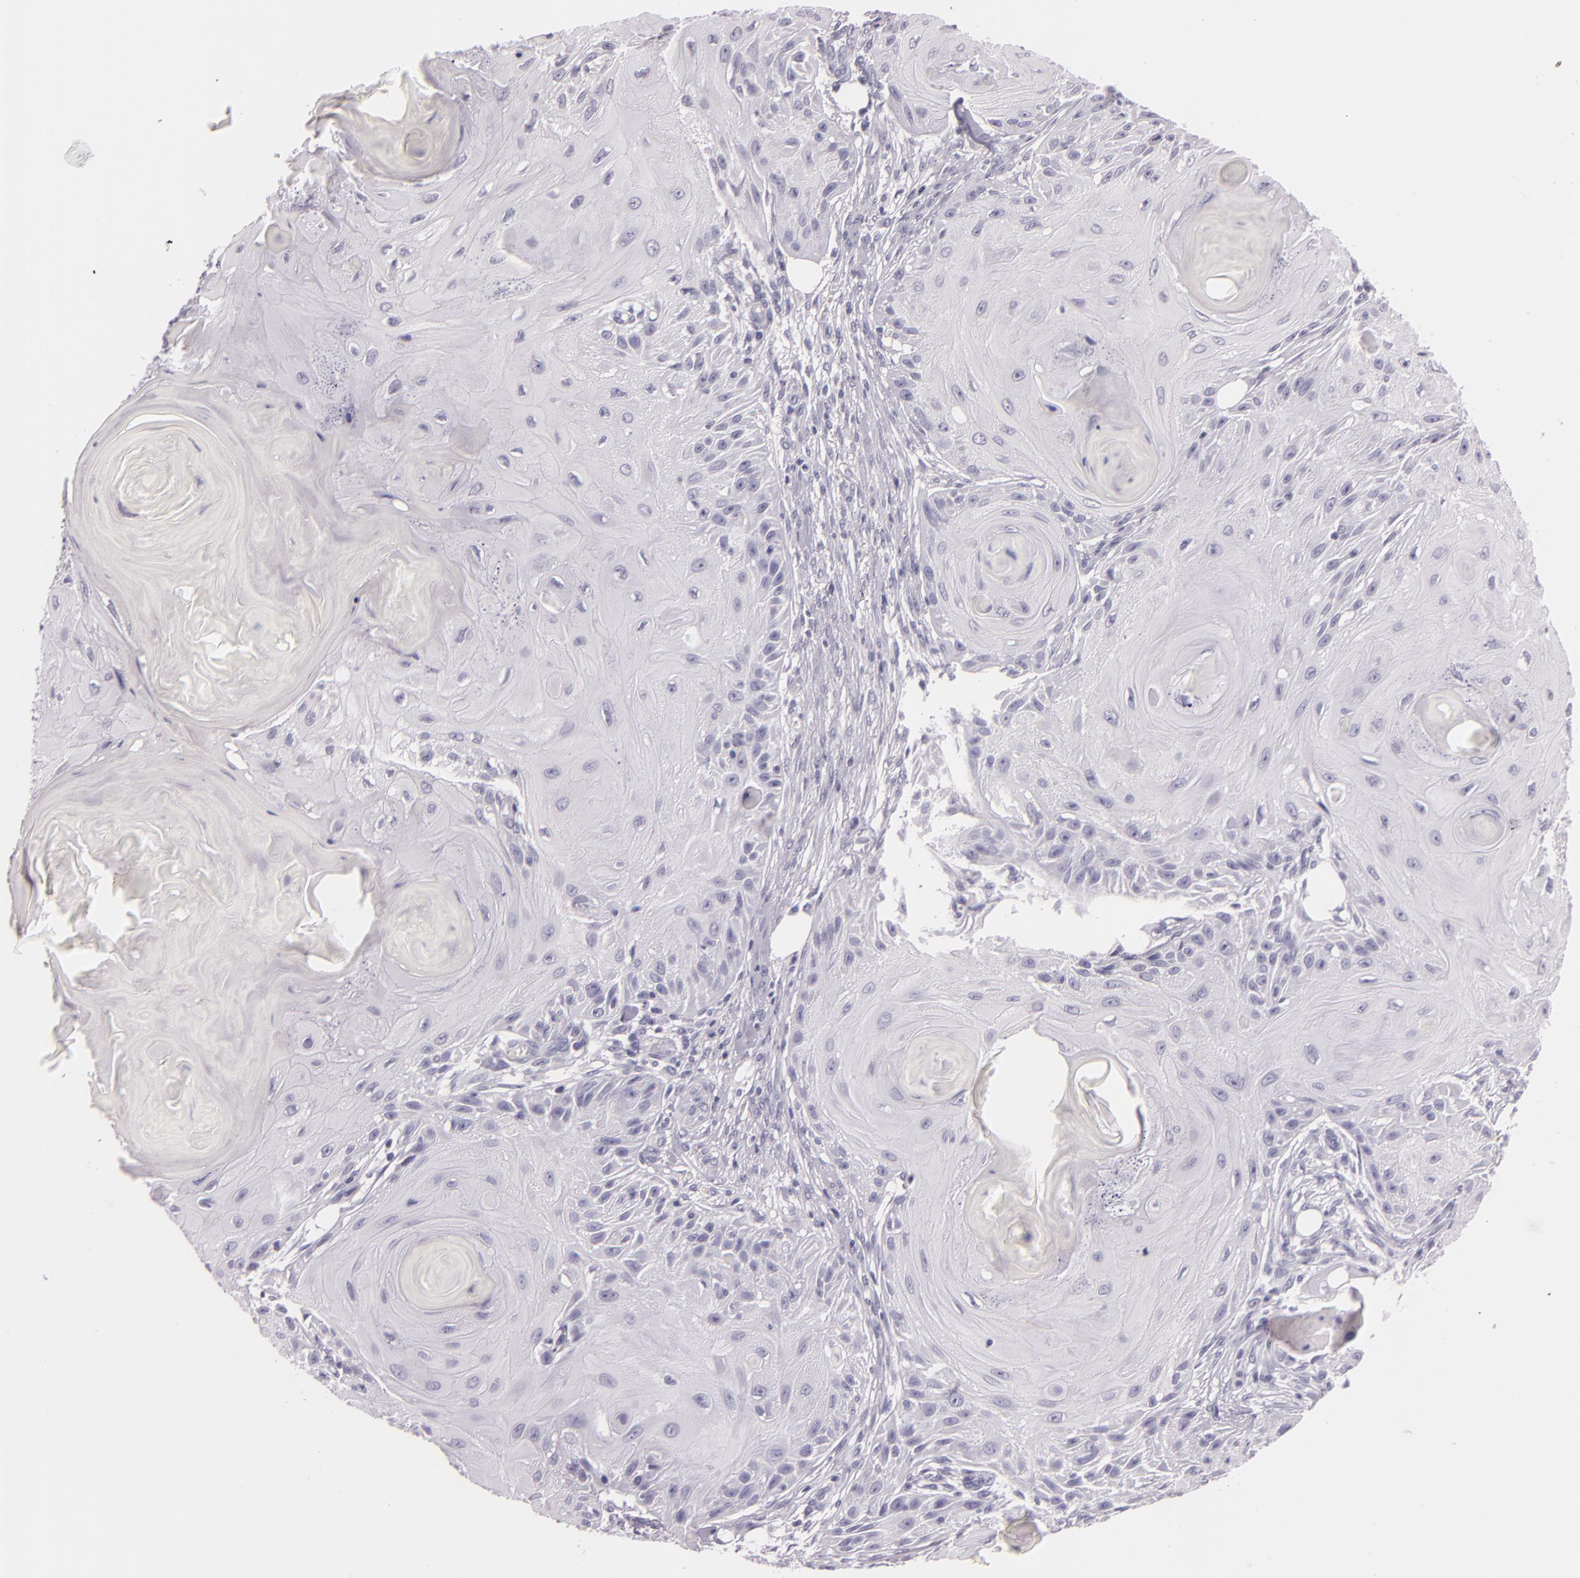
{"staining": {"intensity": "negative", "quantity": "none", "location": "none"}, "tissue": "skin cancer", "cell_type": "Tumor cells", "image_type": "cancer", "snomed": [{"axis": "morphology", "description": "Squamous cell carcinoma, NOS"}, {"axis": "topography", "description": "Skin"}], "caption": "The image demonstrates no staining of tumor cells in squamous cell carcinoma (skin).", "gene": "DLG4", "patient": {"sex": "female", "age": 88}}